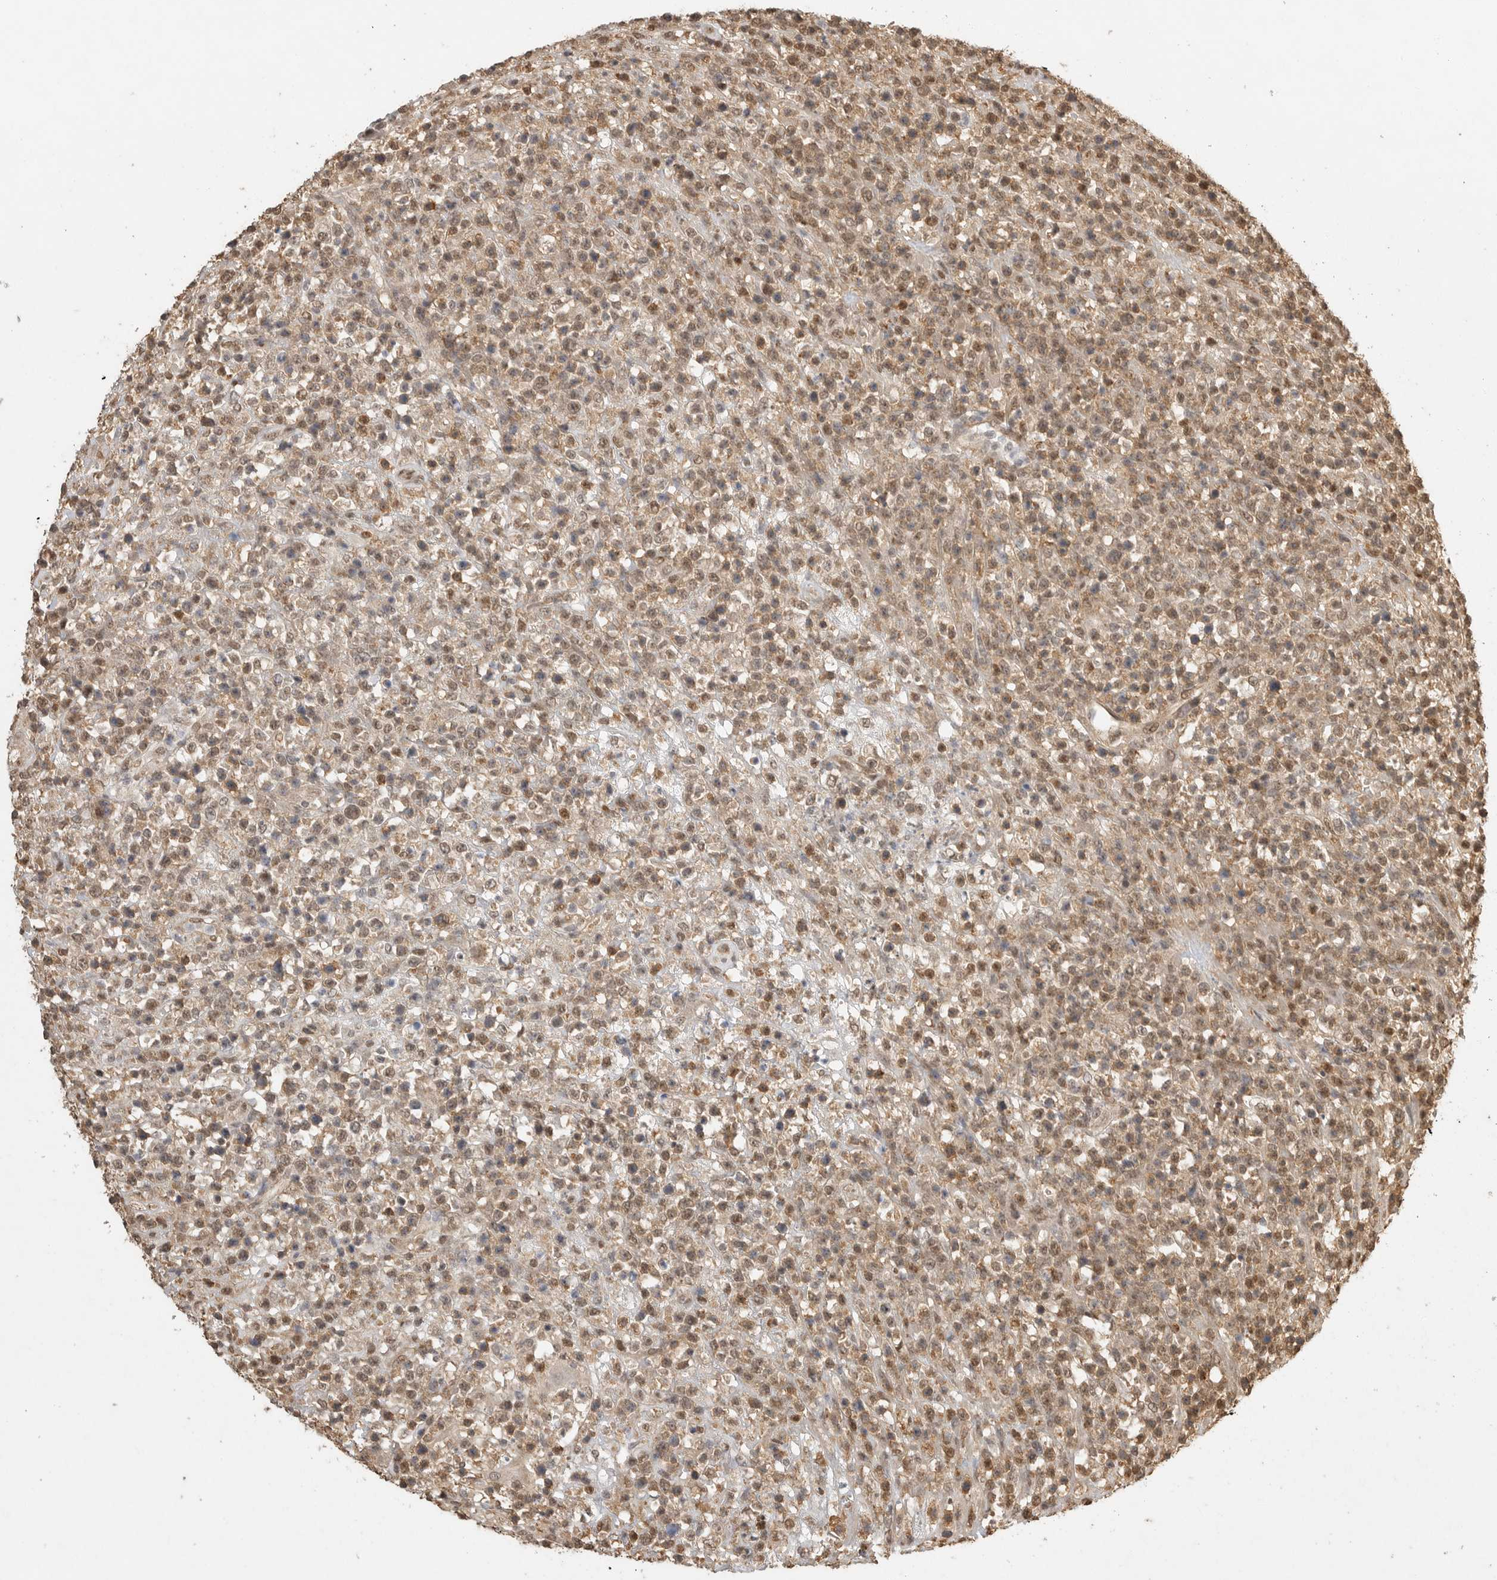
{"staining": {"intensity": "moderate", "quantity": ">75%", "location": "cytoplasmic/membranous,nuclear"}, "tissue": "lymphoma", "cell_type": "Tumor cells", "image_type": "cancer", "snomed": [{"axis": "morphology", "description": "Malignant lymphoma, non-Hodgkin's type, High grade"}, {"axis": "topography", "description": "Colon"}], "caption": "DAB immunohistochemical staining of human high-grade malignant lymphoma, non-Hodgkin's type shows moderate cytoplasmic/membranous and nuclear protein expression in approximately >75% of tumor cells. (DAB (3,3'-diaminobenzidine) IHC with brightfield microscopy, high magnification).", "gene": "DFFA", "patient": {"sex": "female", "age": 53}}